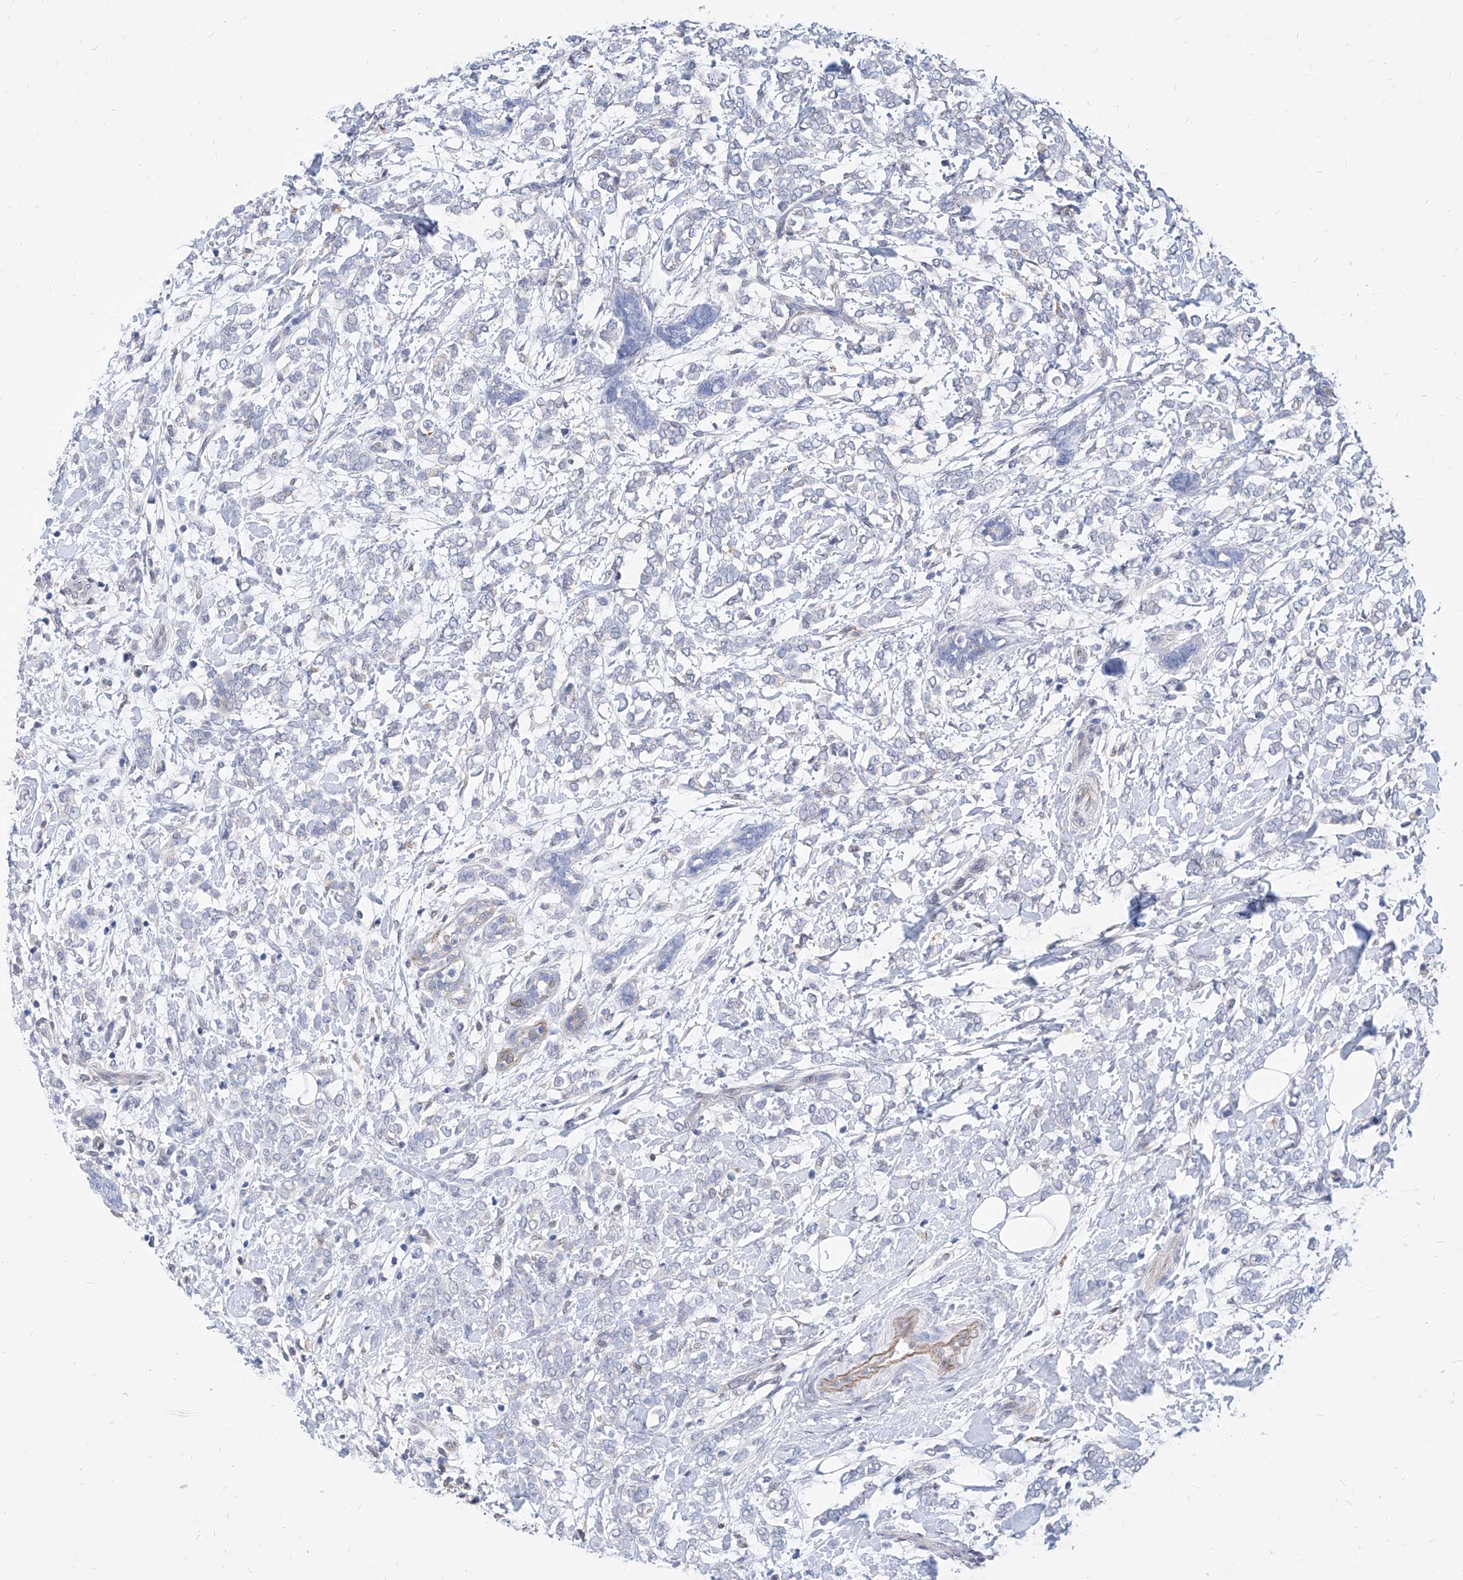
{"staining": {"intensity": "negative", "quantity": "none", "location": "none"}, "tissue": "breast cancer", "cell_type": "Tumor cells", "image_type": "cancer", "snomed": [{"axis": "morphology", "description": "Normal tissue, NOS"}, {"axis": "morphology", "description": "Lobular carcinoma"}, {"axis": "topography", "description": "Breast"}], "caption": "Immunohistochemistry (IHC) of human breast cancer (lobular carcinoma) exhibits no staining in tumor cells.", "gene": "MX2", "patient": {"sex": "female", "age": 47}}